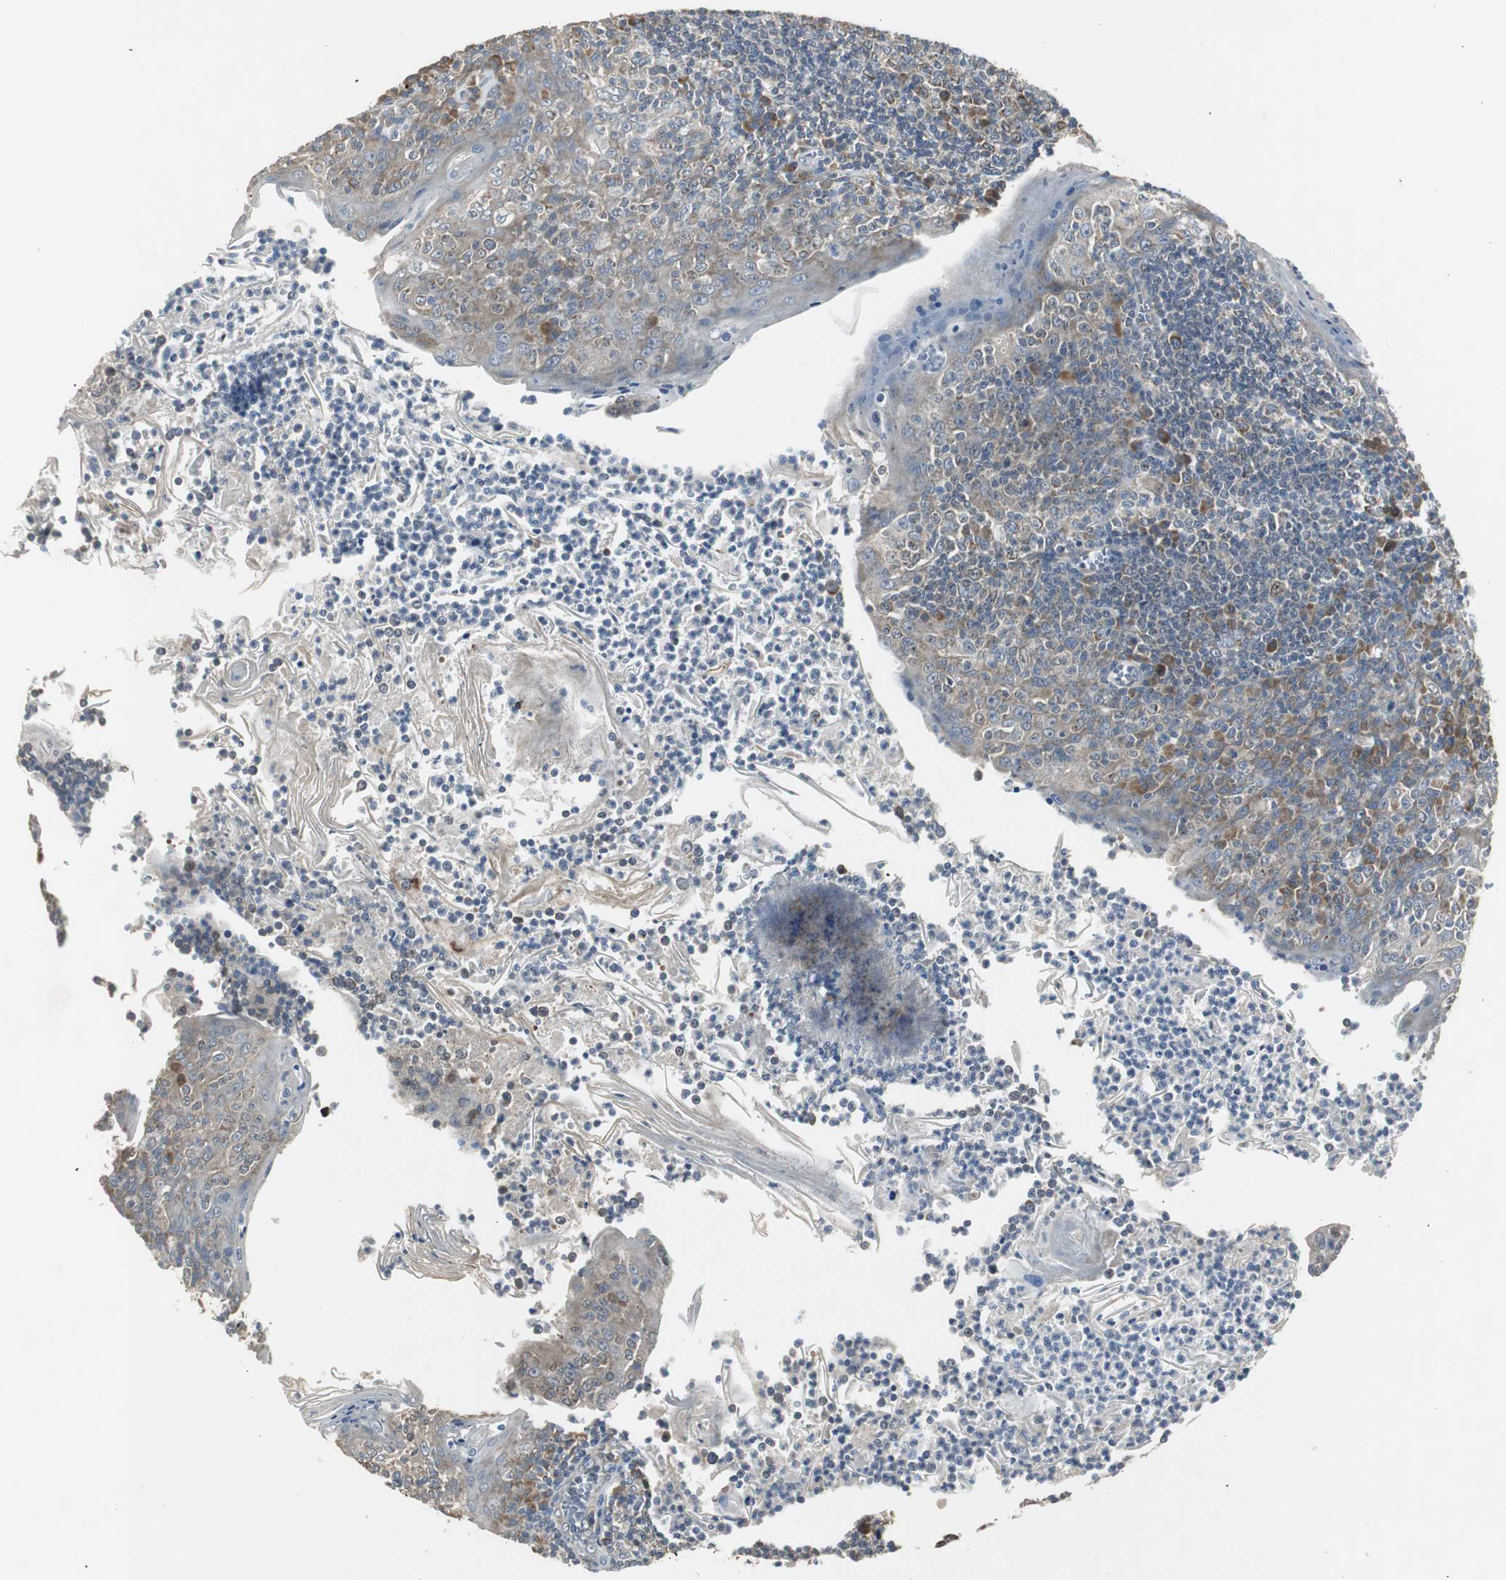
{"staining": {"intensity": "negative", "quantity": "none", "location": "none"}, "tissue": "tonsil", "cell_type": "Germinal center cells", "image_type": "normal", "snomed": [{"axis": "morphology", "description": "Normal tissue, NOS"}, {"axis": "topography", "description": "Tonsil"}], "caption": "IHC image of normal tonsil stained for a protein (brown), which exhibits no staining in germinal center cells. (Brightfield microscopy of DAB immunohistochemistry at high magnification).", "gene": "MYT1", "patient": {"sex": "male", "age": 31}}